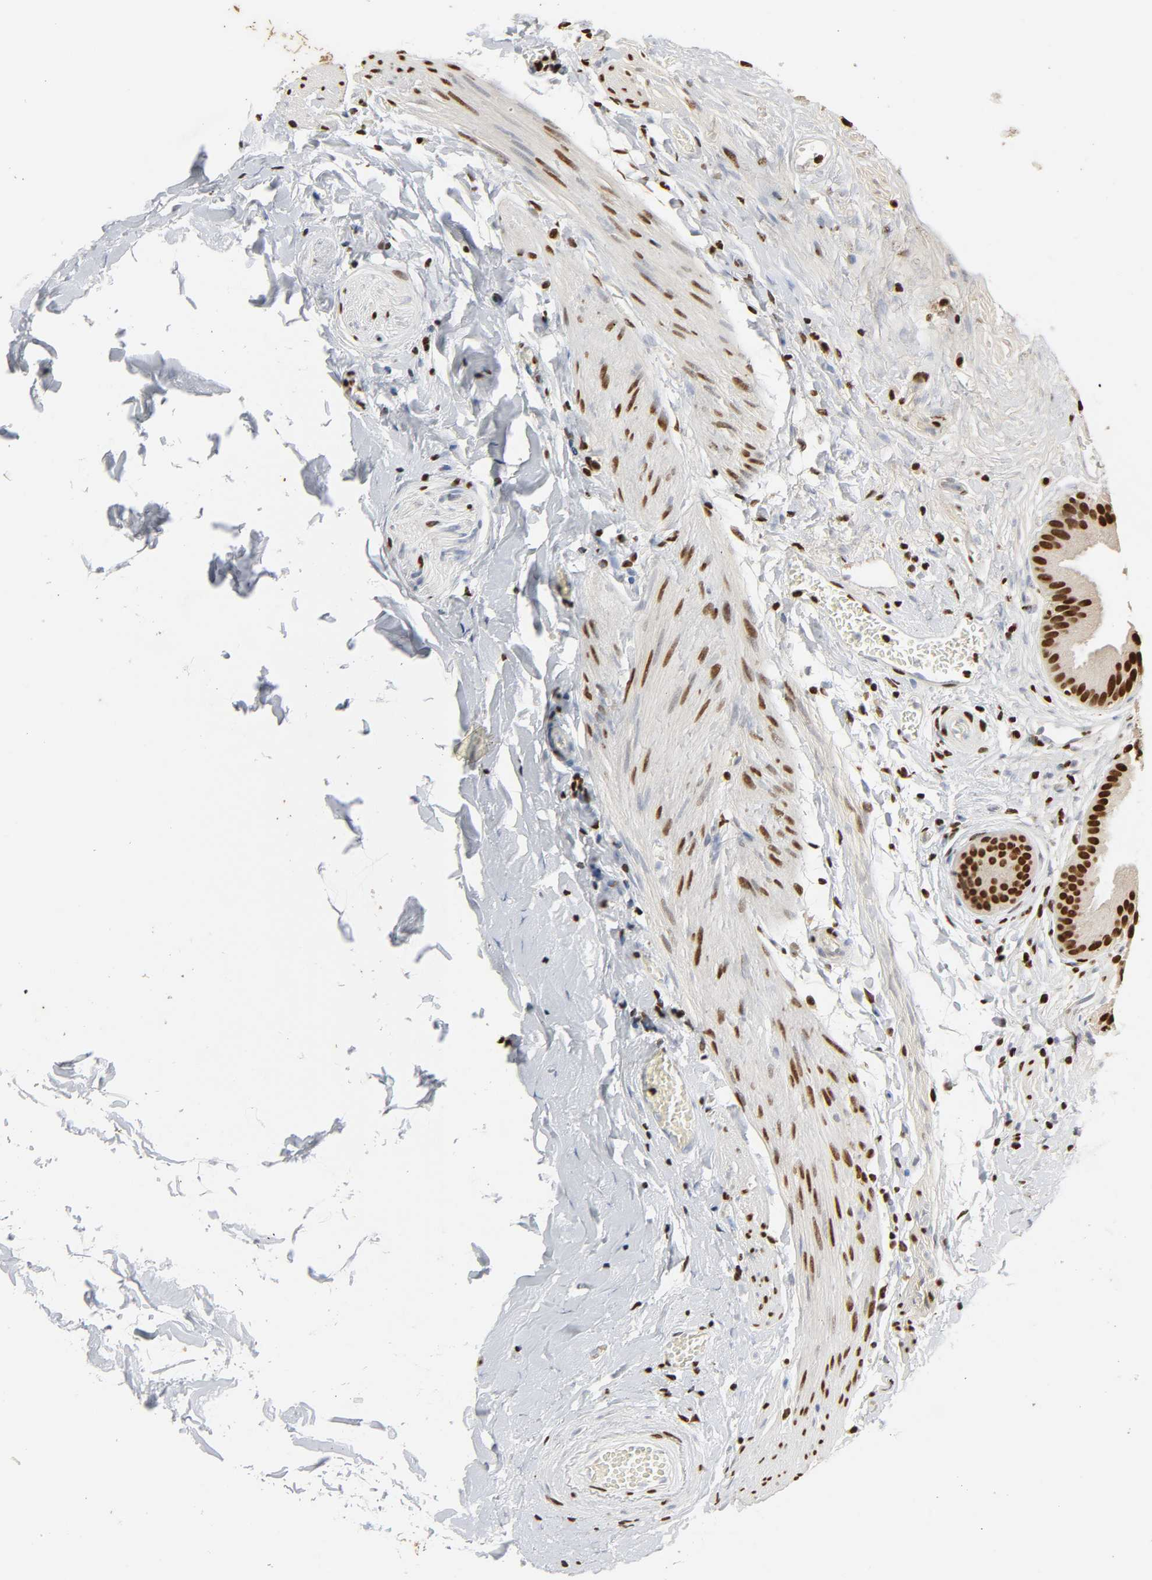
{"staining": {"intensity": "strong", "quantity": ">75%", "location": "nuclear"}, "tissue": "gallbladder", "cell_type": "Glandular cells", "image_type": "normal", "snomed": [{"axis": "morphology", "description": "Normal tissue, NOS"}, {"axis": "topography", "description": "Gallbladder"}], "caption": "Approximately >75% of glandular cells in benign human gallbladder show strong nuclear protein staining as visualized by brown immunohistochemical staining.", "gene": "HNRNPC", "patient": {"sex": "female", "age": 63}}